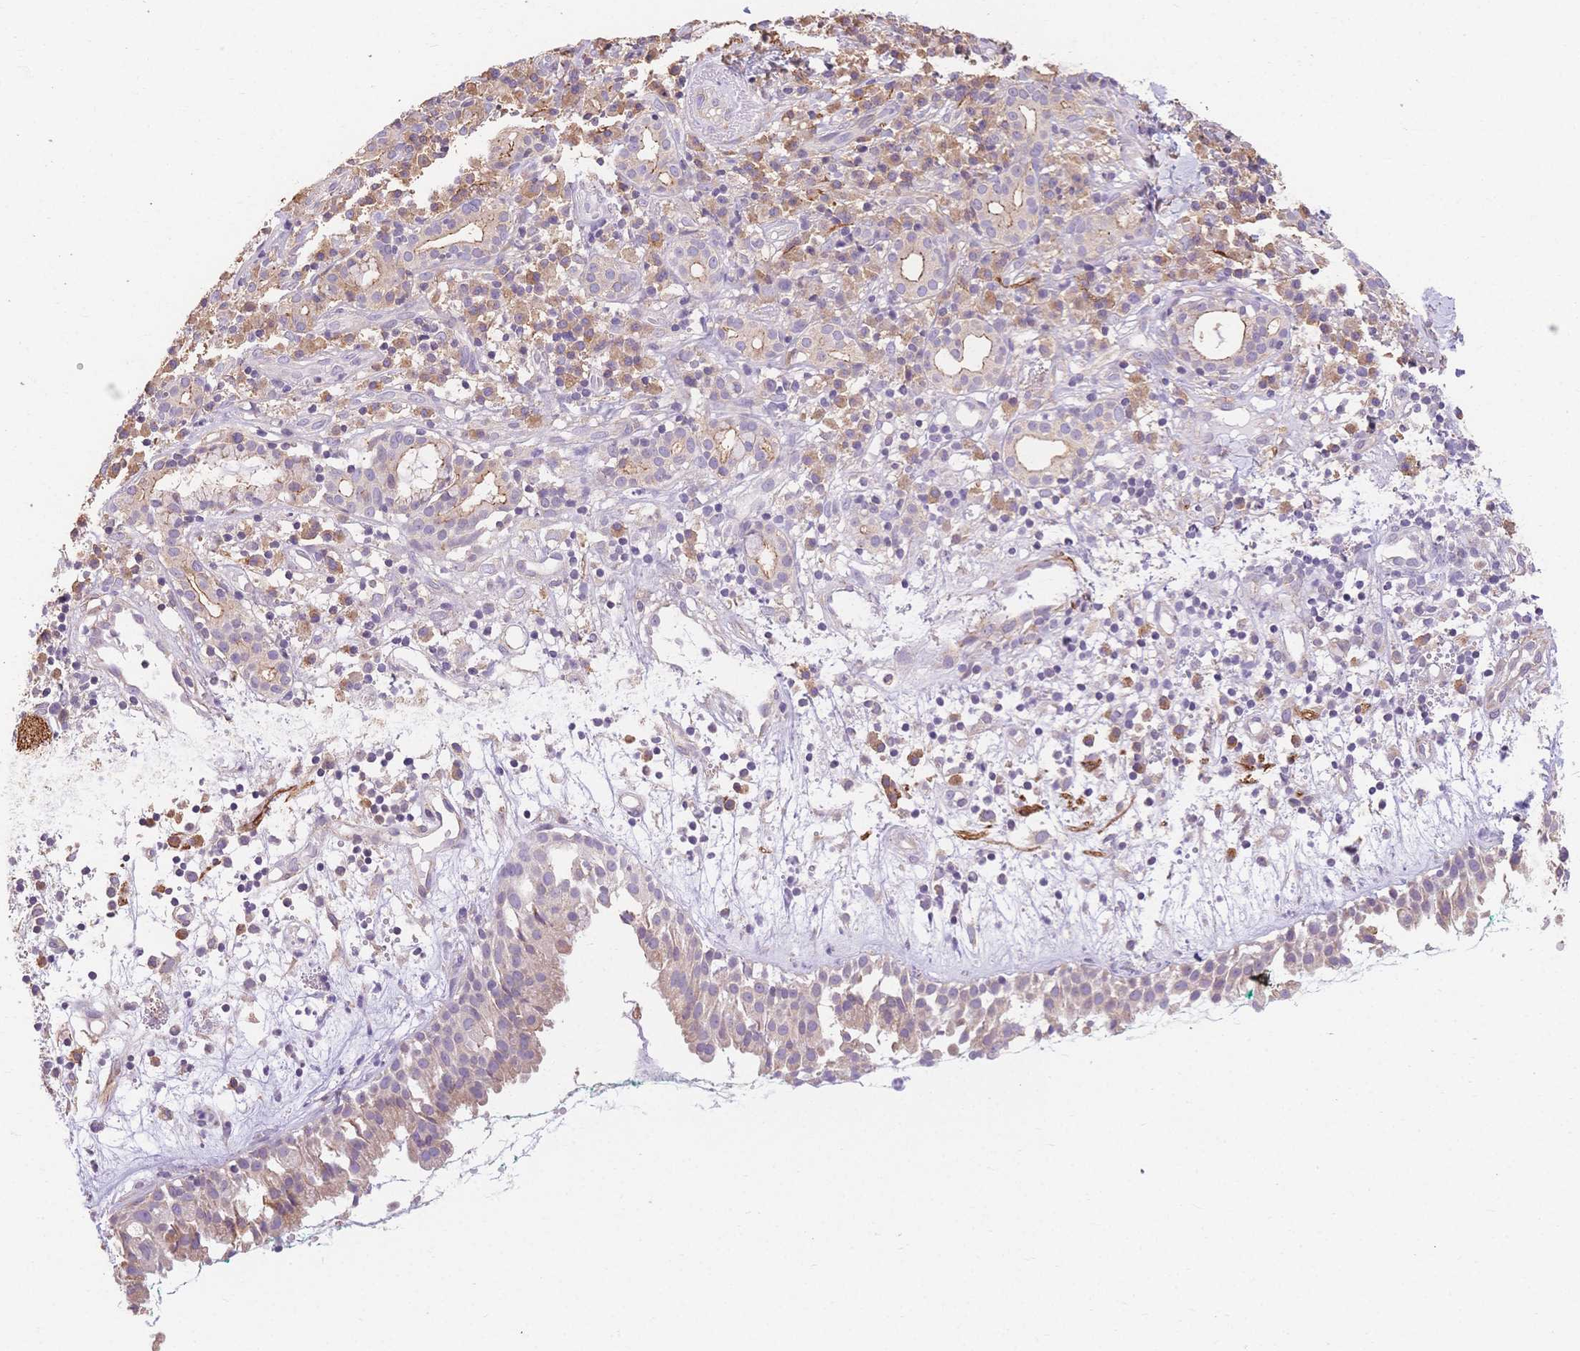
{"staining": {"intensity": "weak", "quantity": "25%-75%", "location": "cytoplasmic/membranous"}, "tissue": "nasopharynx", "cell_type": "Respiratory epithelial cells", "image_type": "normal", "snomed": [{"axis": "morphology", "description": "Normal tissue, NOS"}, {"axis": "morphology", "description": "Basal cell carcinoma"}, {"axis": "topography", "description": "Cartilage tissue"}, {"axis": "topography", "description": "Nasopharynx"}, {"axis": "topography", "description": "Oral tissue"}], "caption": "Protein expression analysis of normal human nasopharynx reveals weak cytoplasmic/membranous positivity in about 25%-75% of respiratory epithelial cells.", "gene": "HS3ST5", "patient": {"sex": "female", "age": 77}}